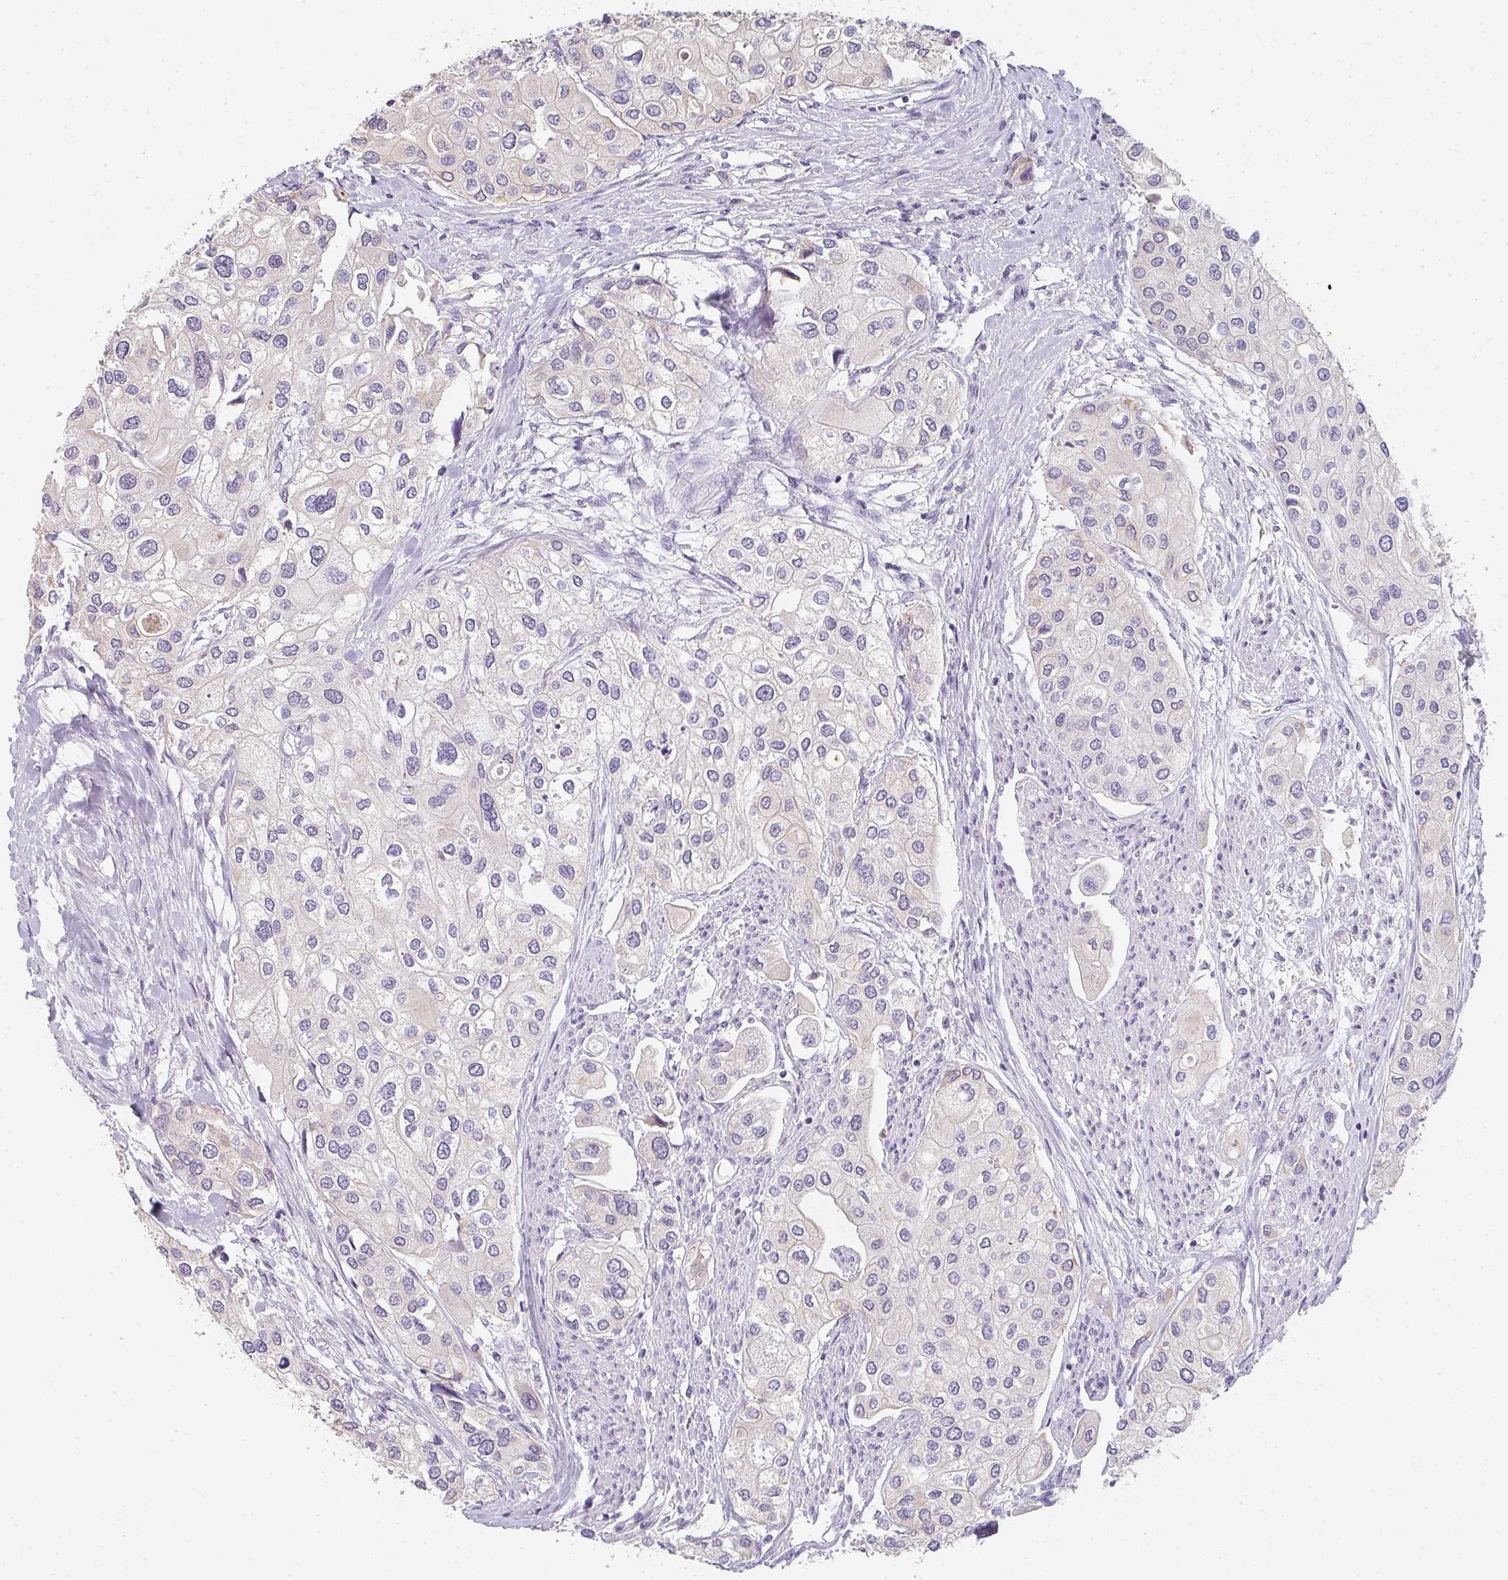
{"staining": {"intensity": "negative", "quantity": "none", "location": "none"}, "tissue": "urothelial cancer", "cell_type": "Tumor cells", "image_type": "cancer", "snomed": [{"axis": "morphology", "description": "Urothelial carcinoma, High grade"}, {"axis": "topography", "description": "Urinary bladder"}], "caption": "Protein analysis of high-grade urothelial carcinoma exhibits no significant staining in tumor cells.", "gene": "C1QTNF8", "patient": {"sex": "male", "age": 64}}